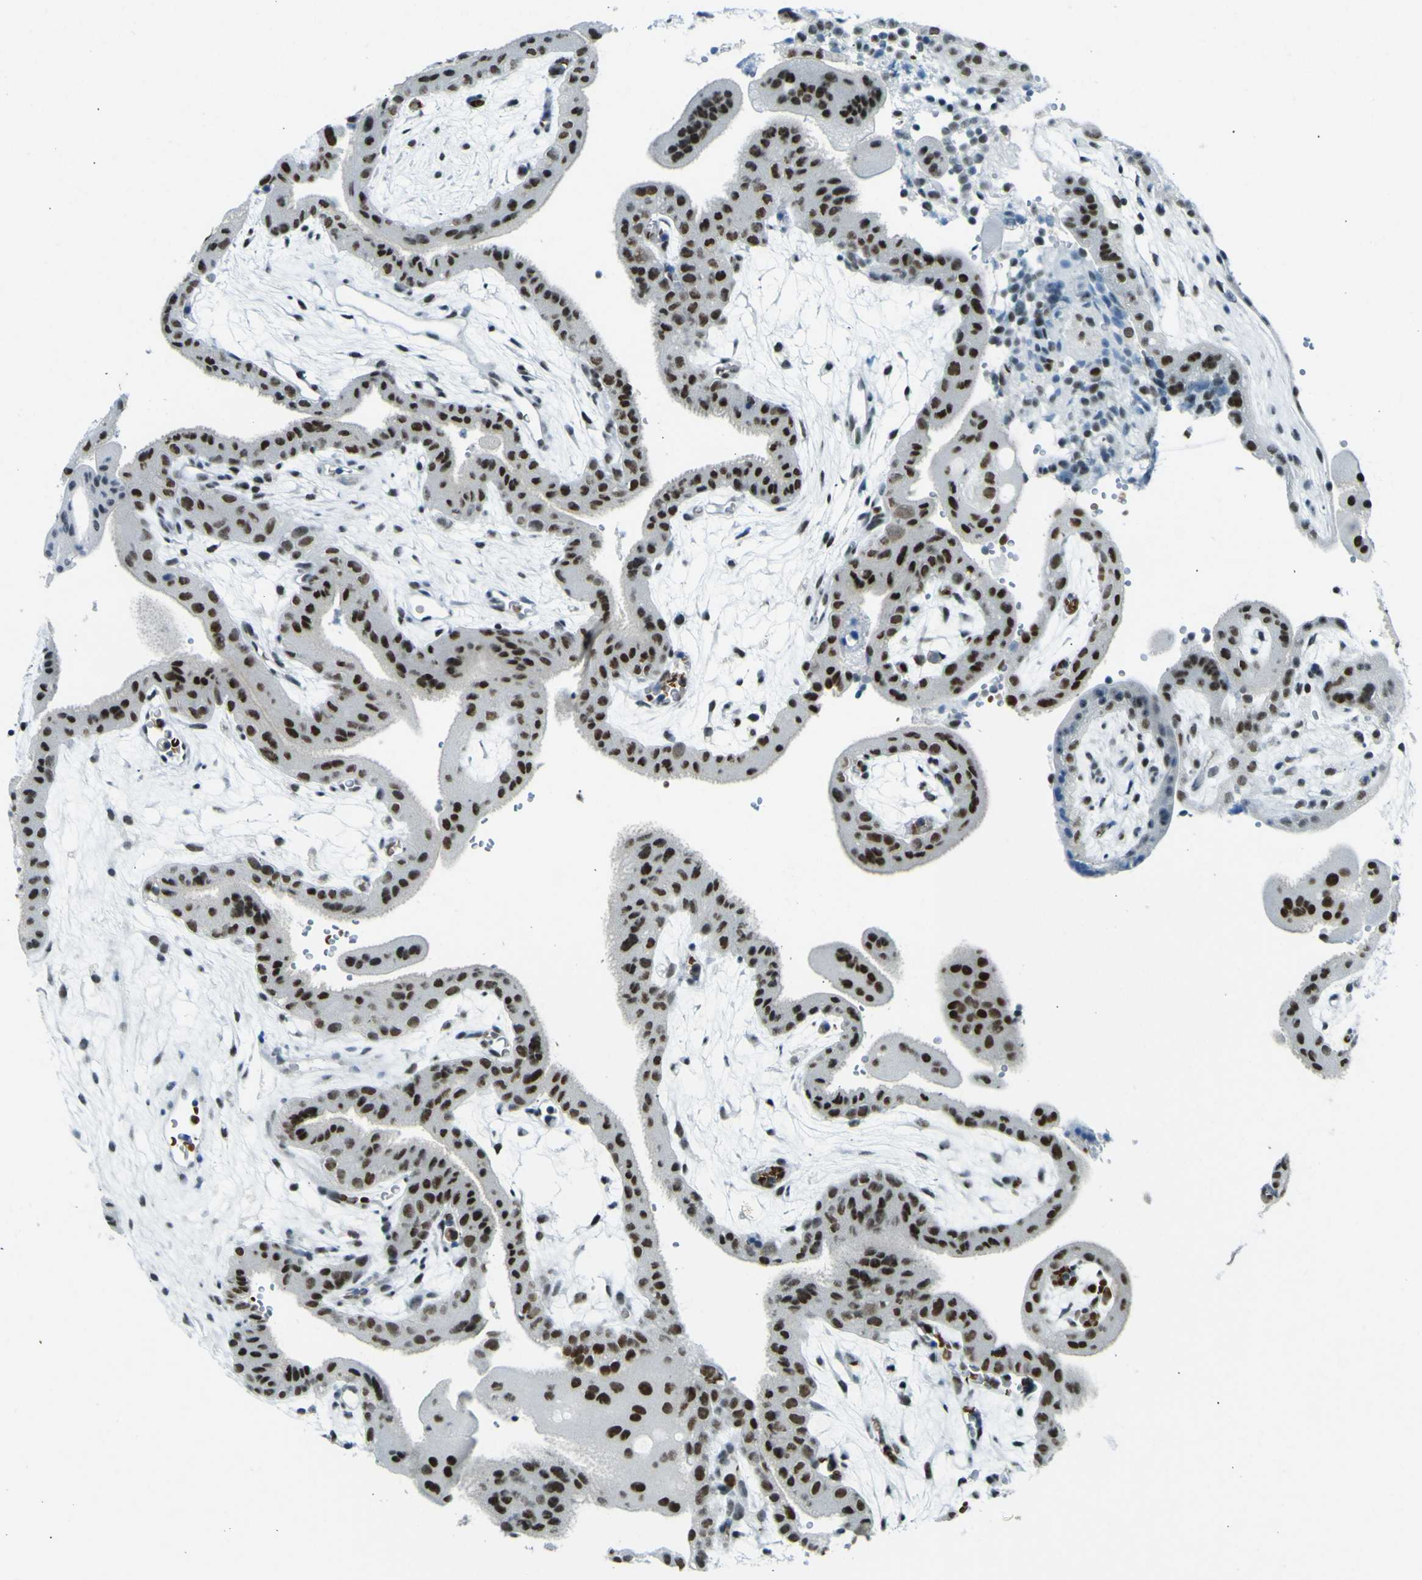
{"staining": {"intensity": "strong", "quantity": ">75%", "location": "nuclear"}, "tissue": "placenta", "cell_type": "Decidual cells", "image_type": "normal", "snomed": [{"axis": "morphology", "description": "Normal tissue, NOS"}, {"axis": "topography", "description": "Placenta"}], "caption": "Decidual cells demonstrate strong nuclear expression in about >75% of cells in benign placenta. The protein is stained brown, and the nuclei are stained in blue (DAB (3,3'-diaminobenzidine) IHC with brightfield microscopy, high magnification).", "gene": "CEBPG", "patient": {"sex": "female", "age": 18}}